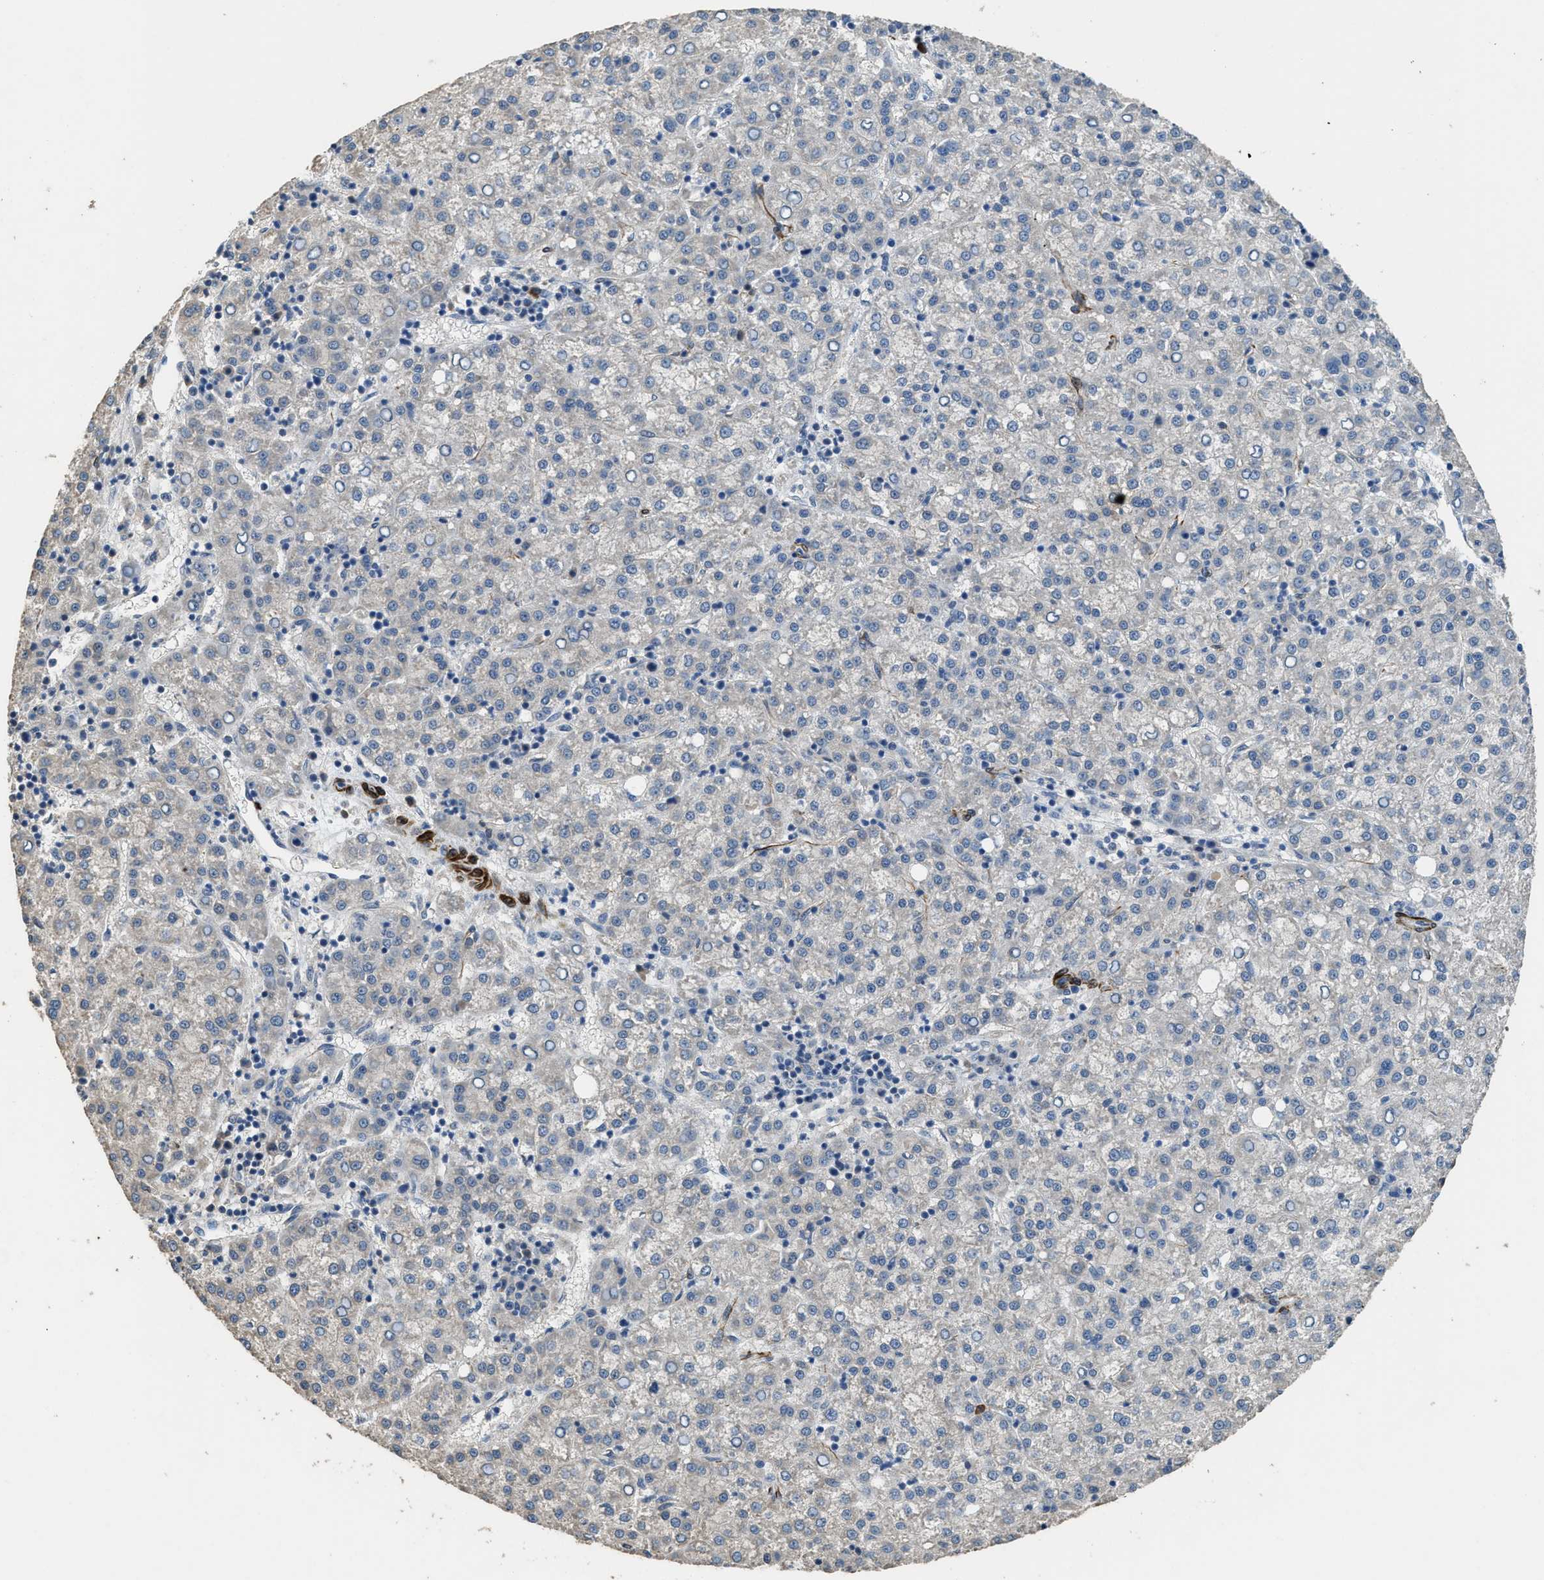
{"staining": {"intensity": "negative", "quantity": "none", "location": "none"}, "tissue": "liver cancer", "cell_type": "Tumor cells", "image_type": "cancer", "snomed": [{"axis": "morphology", "description": "Carcinoma, Hepatocellular, NOS"}, {"axis": "topography", "description": "Liver"}], "caption": "DAB (3,3'-diaminobenzidine) immunohistochemical staining of human liver hepatocellular carcinoma displays no significant staining in tumor cells. (DAB (3,3'-diaminobenzidine) immunohistochemistry (IHC) visualized using brightfield microscopy, high magnification).", "gene": "SYNM", "patient": {"sex": "female", "age": 58}}